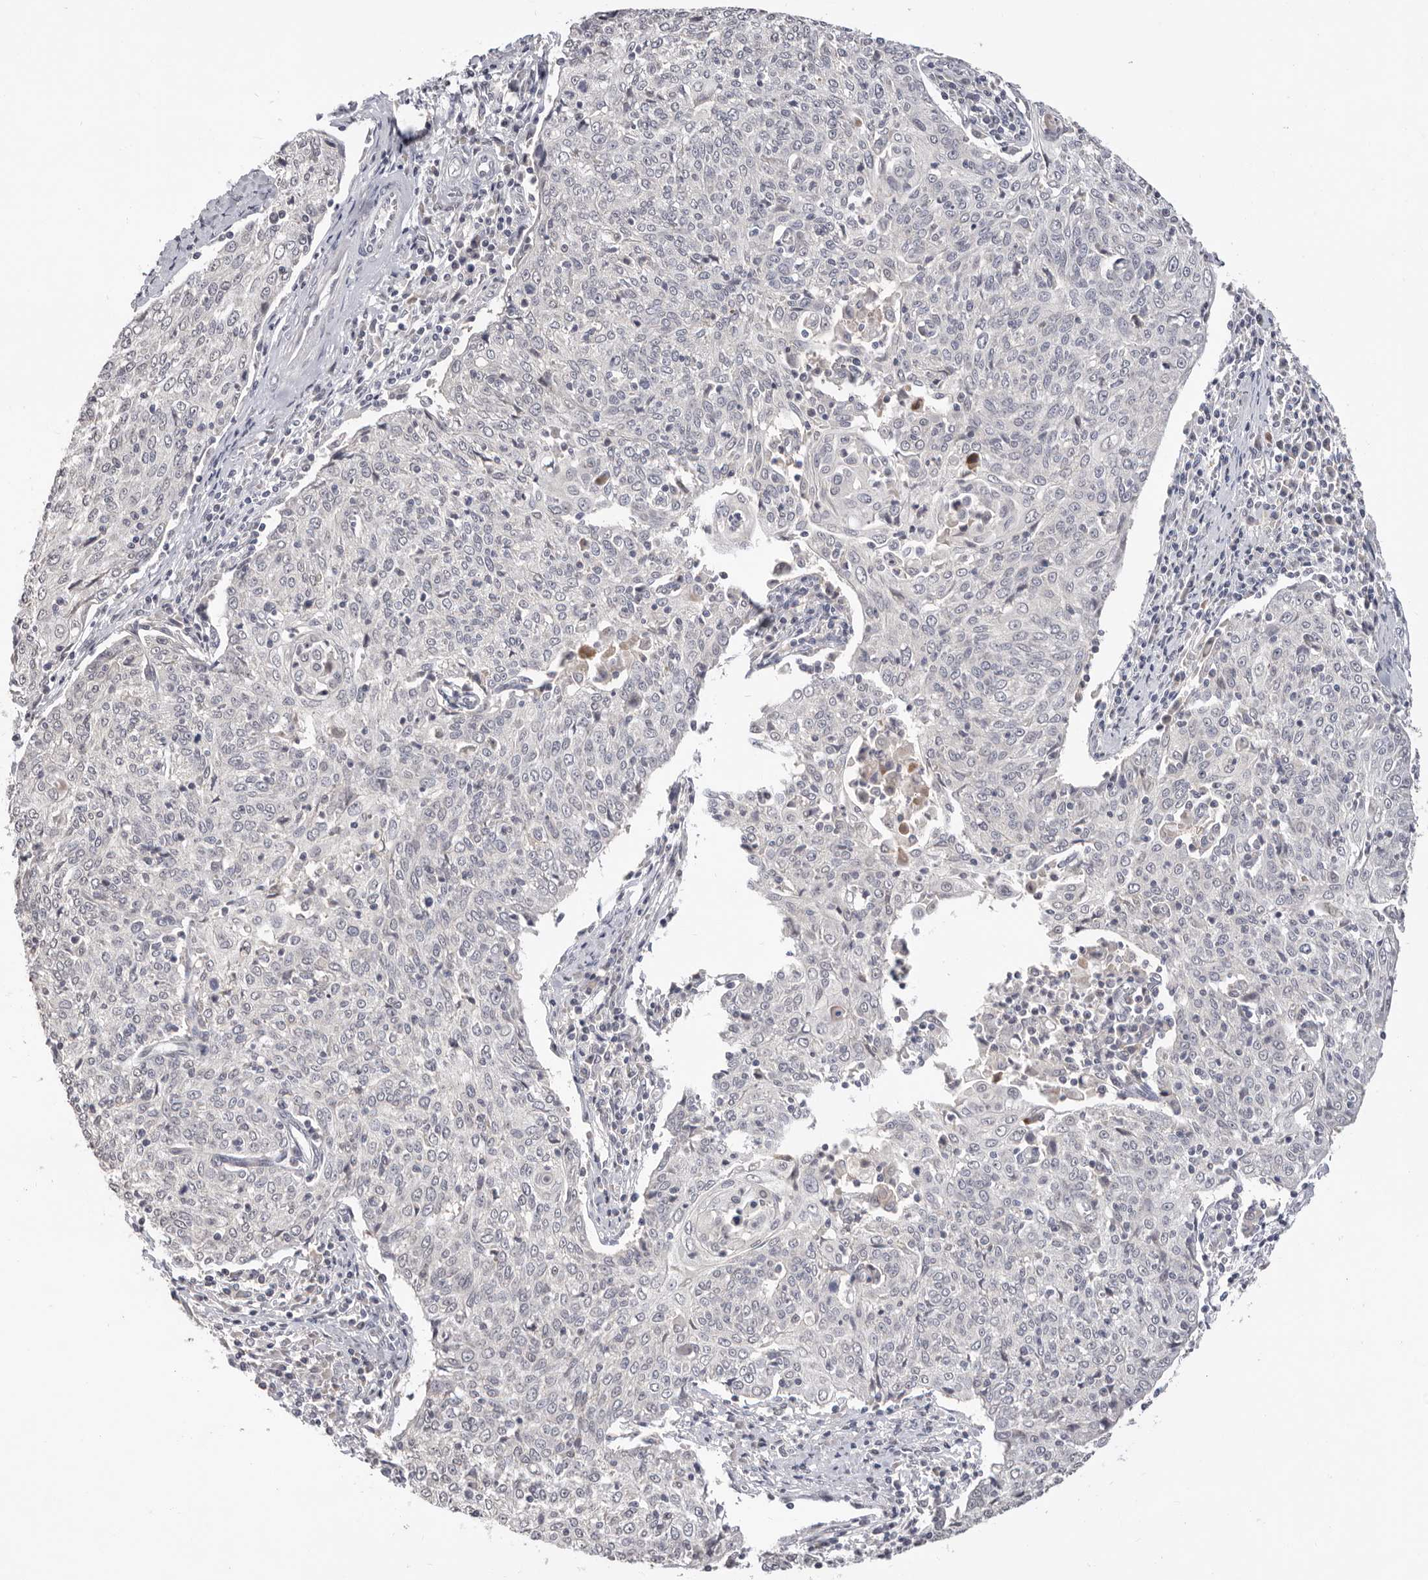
{"staining": {"intensity": "negative", "quantity": "none", "location": "none"}, "tissue": "cervical cancer", "cell_type": "Tumor cells", "image_type": "cancer", "snomed": [{"axis": "morphology", "description": "Squamous cell carcinoma, NOS"}, {"axis": "topography", "description": "Cervix"}], "caption": "DAB (3,3'-diaminobenzidine) immunohistochemical staining of human cervical cancer (squamous cell carcinoma) shows no significant positivity in tumor cells.", "gene": "DOP1A", "patient": {"sex": "female", "age": 48}}